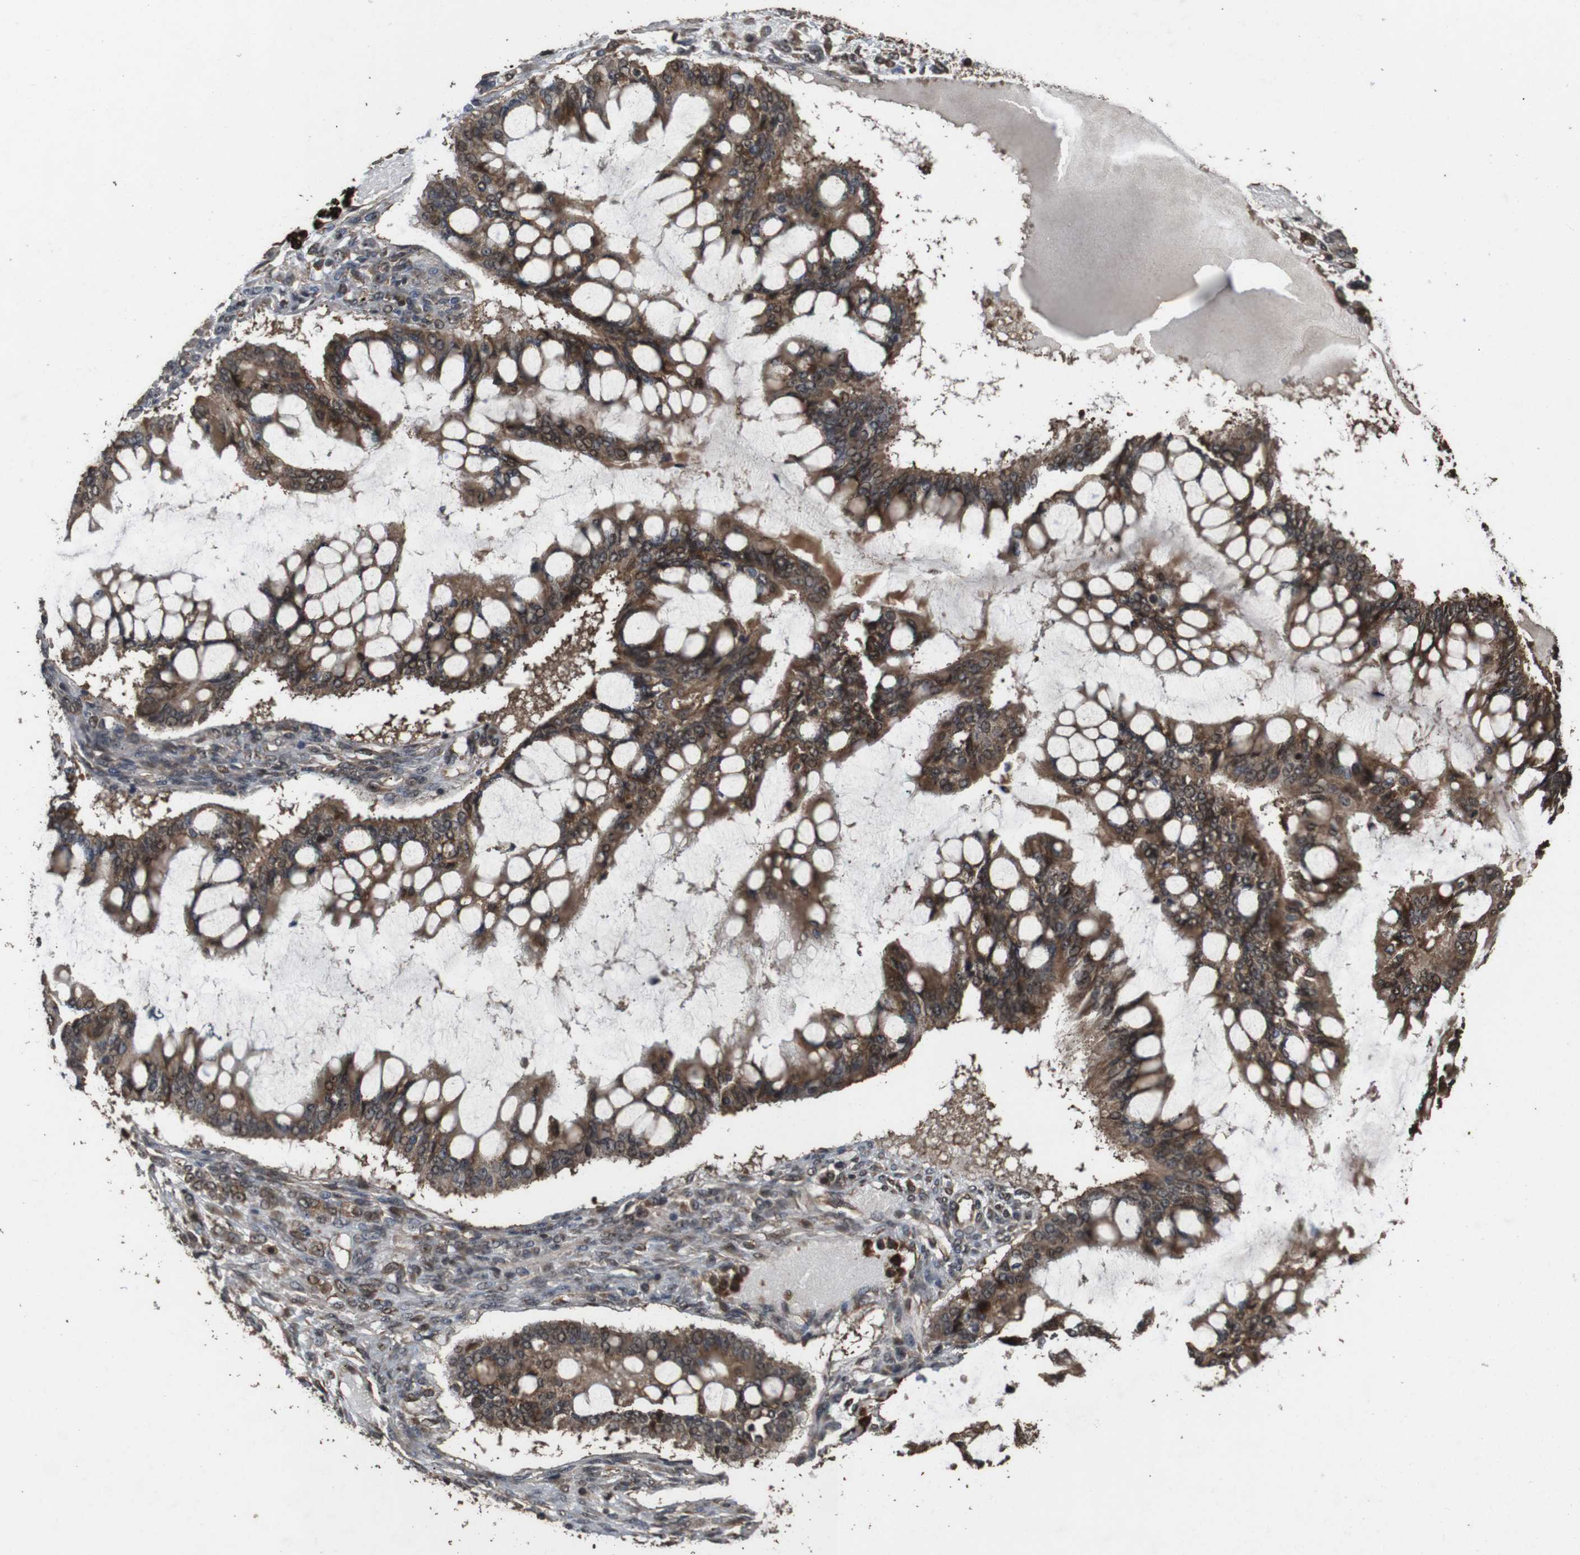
{"staining": {"intensity": "moderate", "quantity": ">75%", "location": "cytoplasmic/membranous"}, "tissue": "ovarian cancer", "cell_type": "Tumor cells", "image_type": "cancer", "snomed": [{"axis": "morphology", "description": "Cystadenocarcinoma, mucinous, NOS"}, {"axis": "topography", "description": "Ovary"}], "caption": "Immunohistochemical staining of human mucinous cystadenocarcinoma (ovarian) shows medium levels of moderate cytoplasmic/membranous staining in about >75% of tumor cells.", "gene": "RRAS2", "patient": {"sex": "female", "age": 73}}